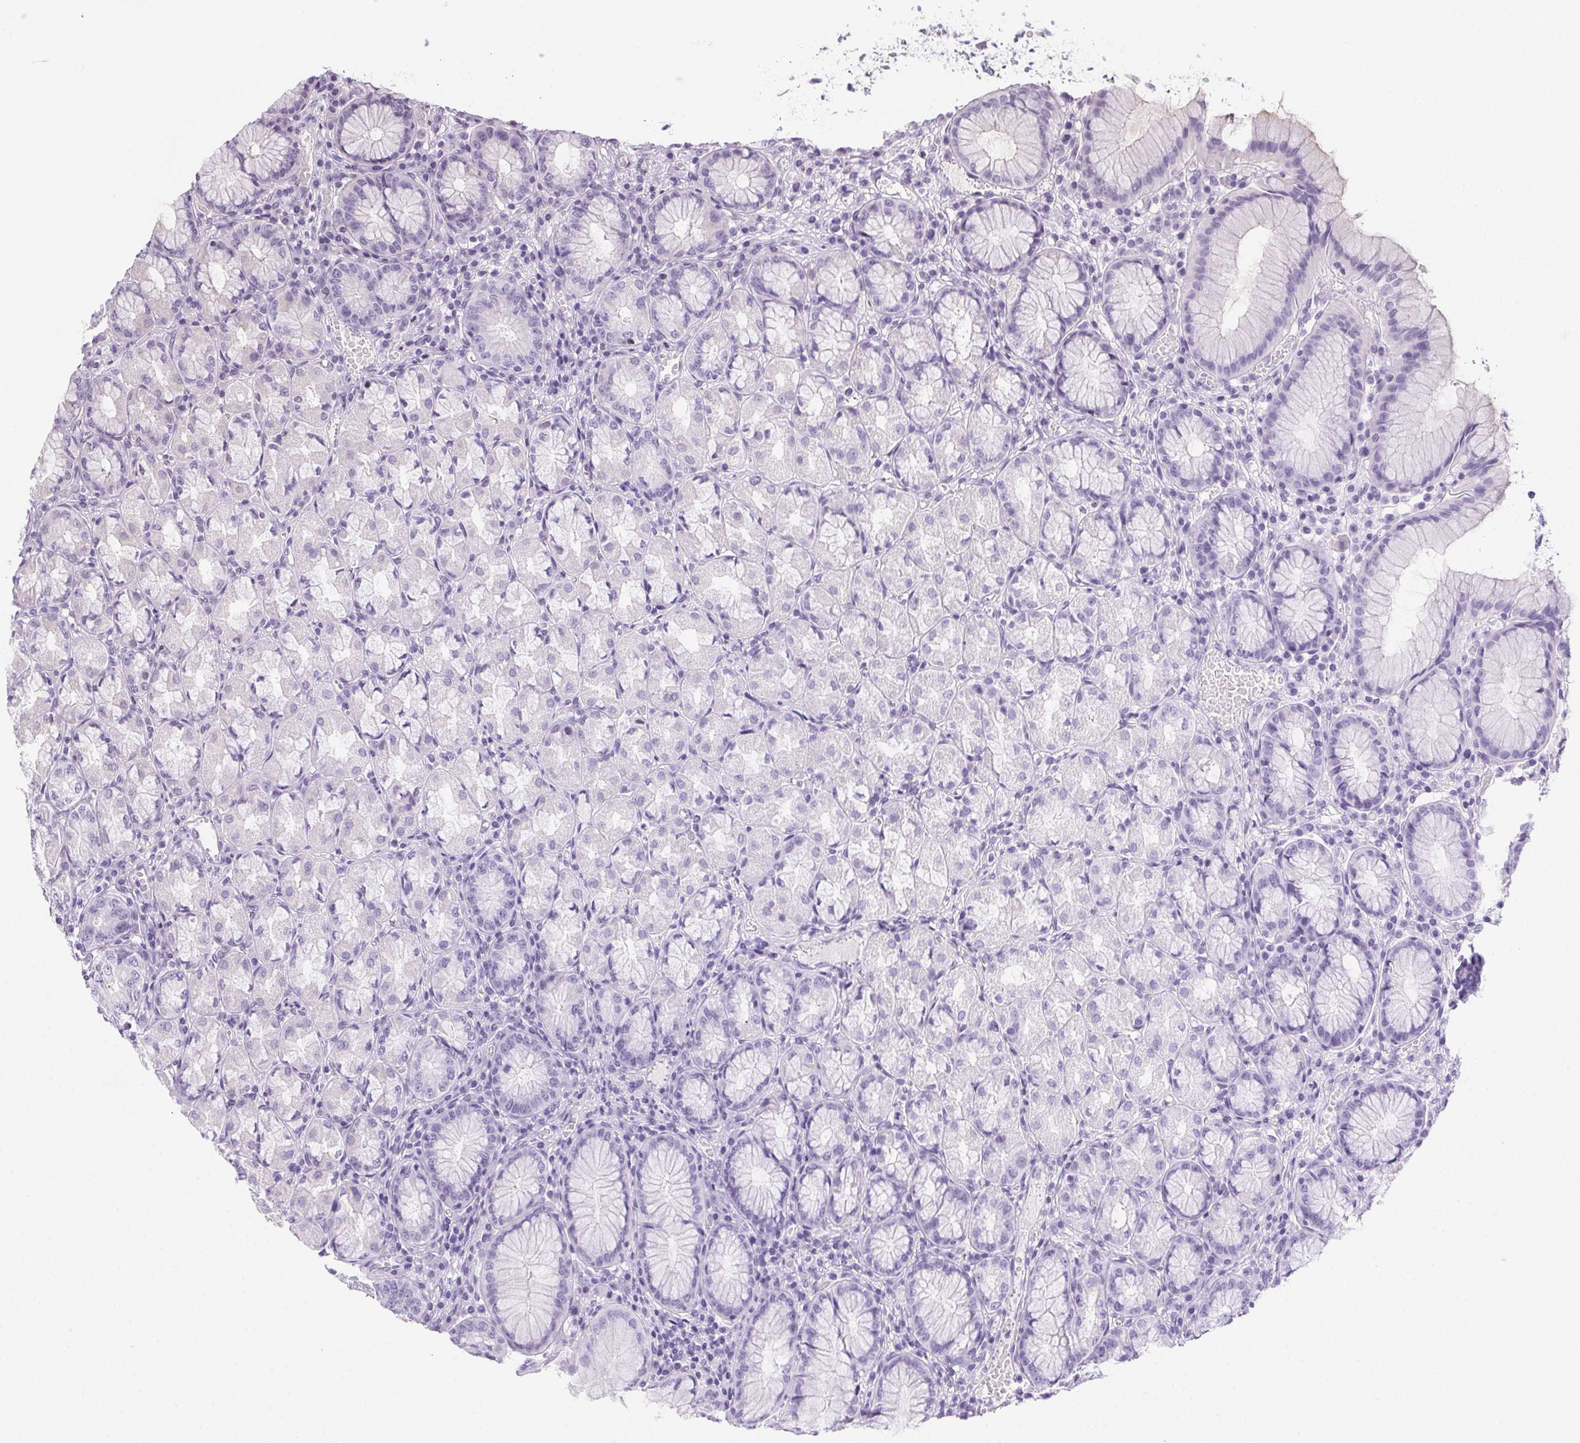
{"staining": {"intensity": "negative", "quantity": "none", "location": "none"}, "tissue": "stomach", "cell_type": "Glandular cells", "image_type": "normal", "snomed": [{"axis": "morphology", "description": "Normal tissue, NOS"}, {"axis": "topography", "description": "Stomach"}], "caption": "An image of human stomach is negative for staining in glandular cells.", "gene": "SP9", "patient": {"sex": "male", "age": 55}}